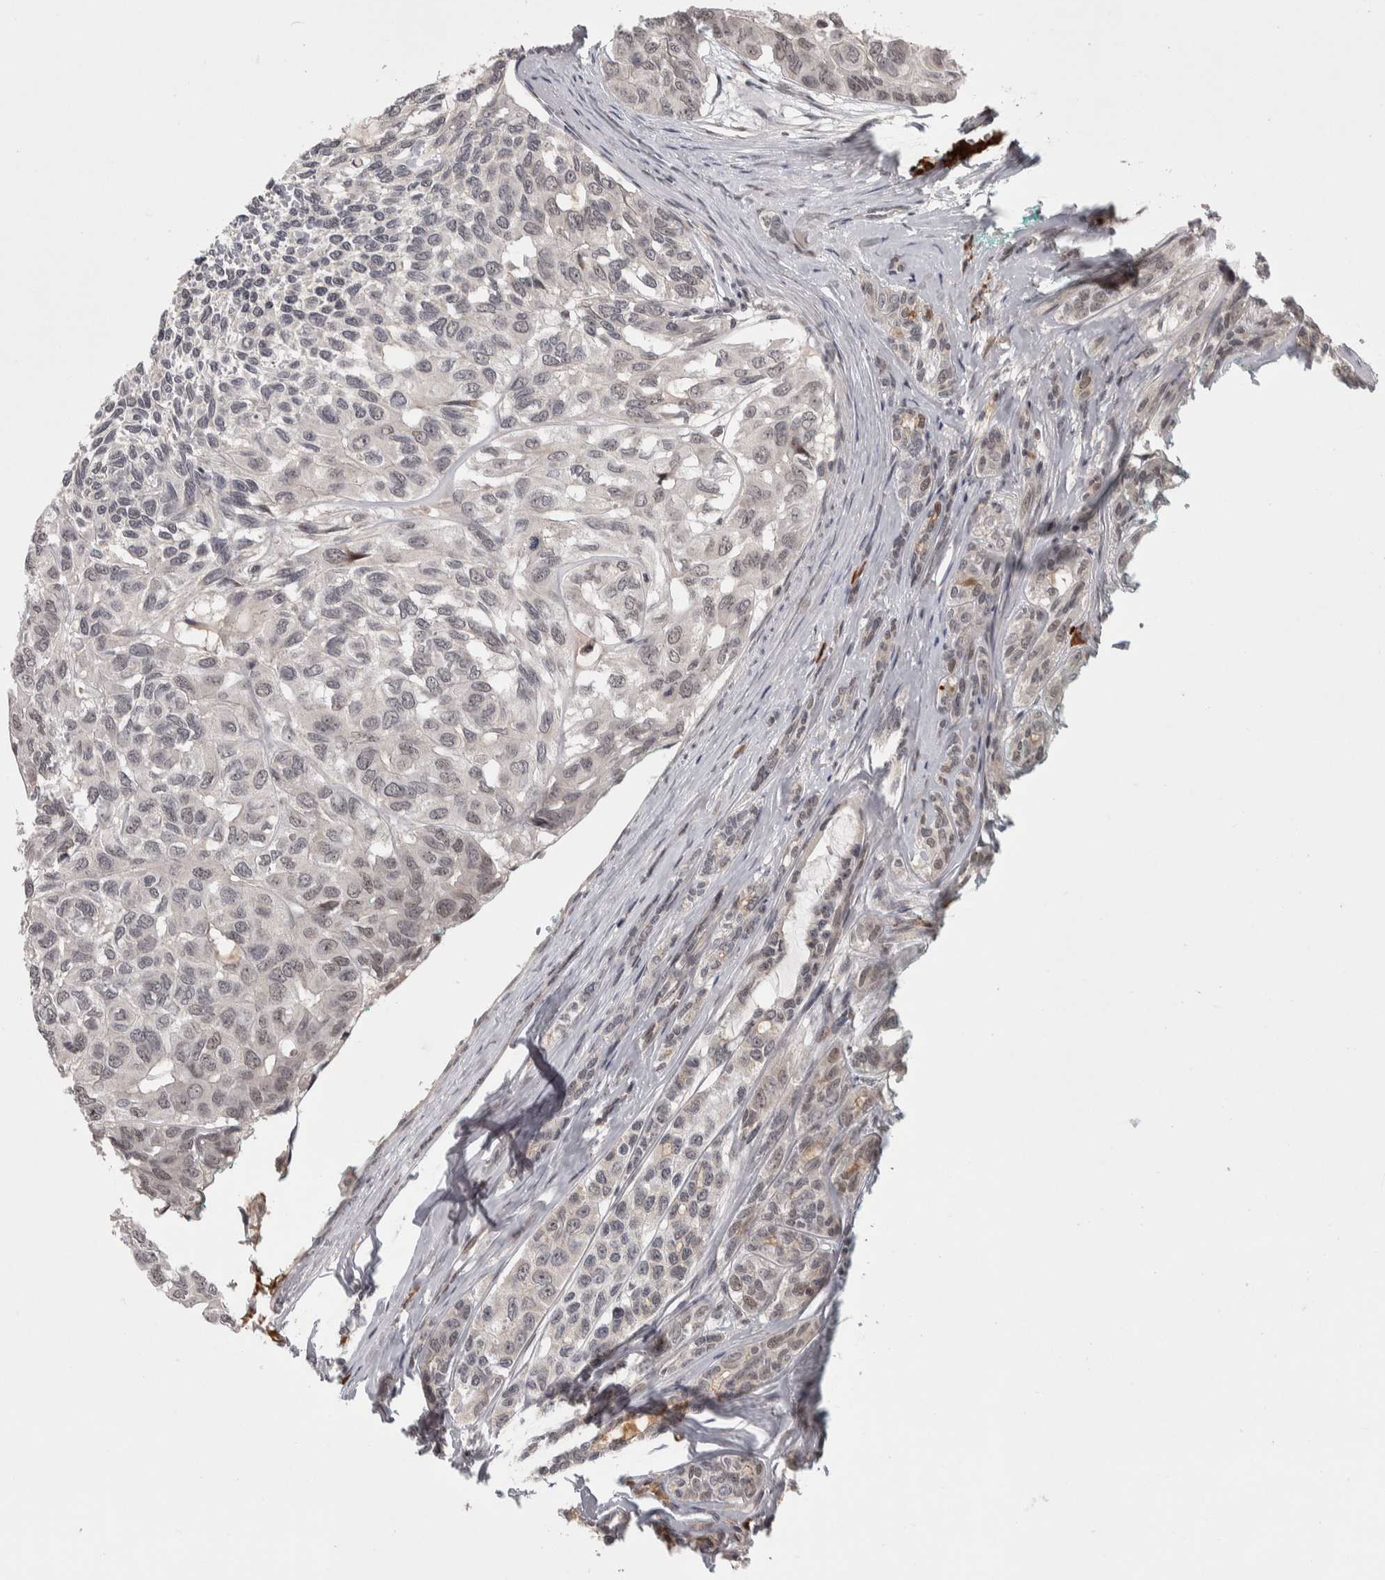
{"staining": {"intensity": "negative", "quantity": "none", "location": "none"}, "tissue": "head and neck cancer", "cell_type": "Tumor cells", "image_type": "cancer", "snomed": [{"axis": "morphology", "description": "Adenocarcinoma, NOS"}, {"axis": "topography", "description": "Salivary gland, NOS"}, {"axis": "topography", "description": "Head-Neck"}], "caption": "High power microscopy micrograph of an IHC histopathology image of head and neck cancer (adenocarcinoma), revealing no significant positivity in tumor cells.", "gene": "ZNF592", "patient": {"sex": "female", "age": 76}}